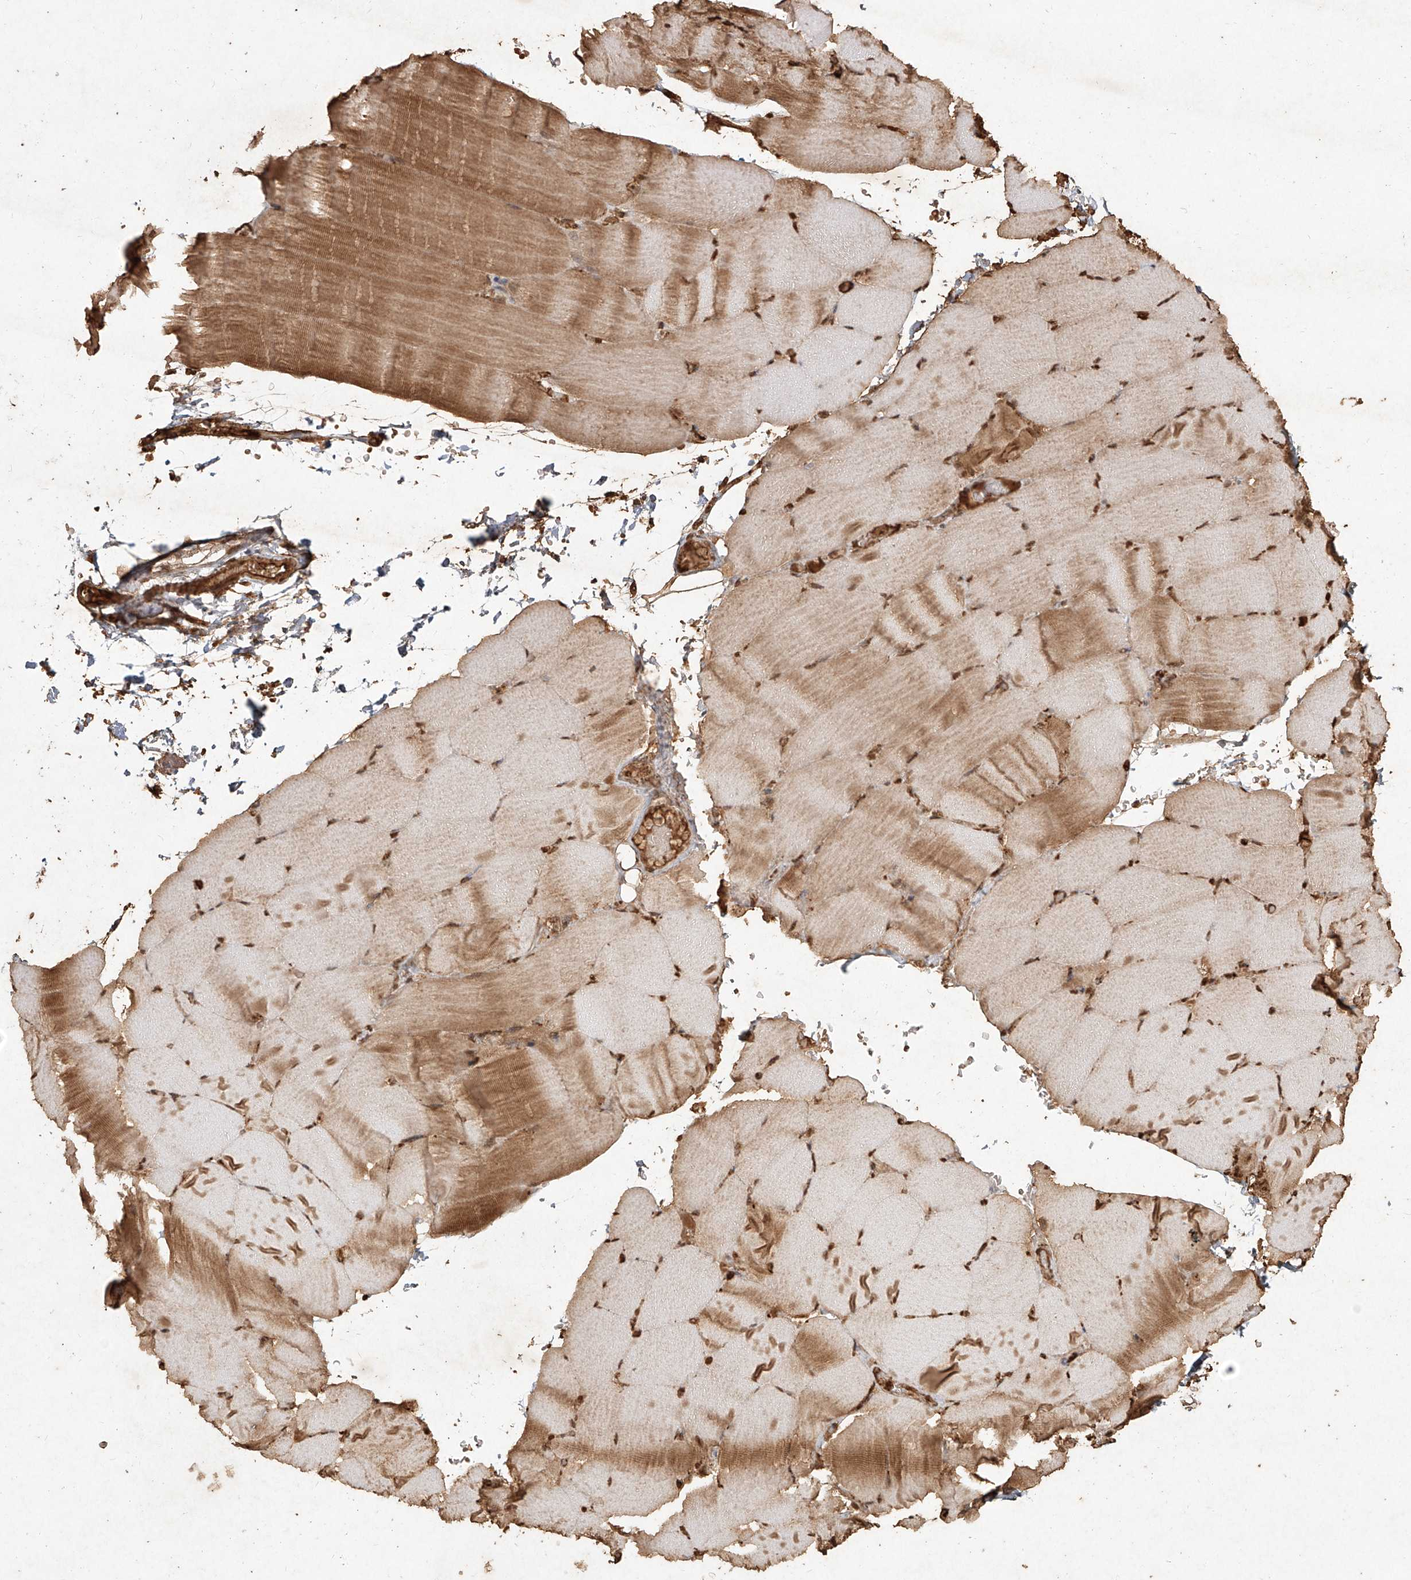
{"staining": {"intensity": "moderate", "quantity": "25%-75%", "location": "cytoplasmic/membranous,nuclear"}, "tissue": "skeletal muscle", "cell_type": "Myocytes", "image_type": "normal", "snomed": [{"axis": "morphology", "description": "Normal tissue, NOS"}, {"axis": "topography", "description": "Skeletal muscle"}, {"axis": "topography", "description": "Parathyroid gland"}], "caption": "An image of human skeletal muscle stained for a protein displays moderate cytoplasmic/membranous,nuclear brown staining in myocytes. The staining is performed using DAB brown chromogen to label protein expression. The nuclei are counter-stained blue using hematoxylin.", "gene": "UBE2K", "patient": {"sex": "female", "age": 37}}